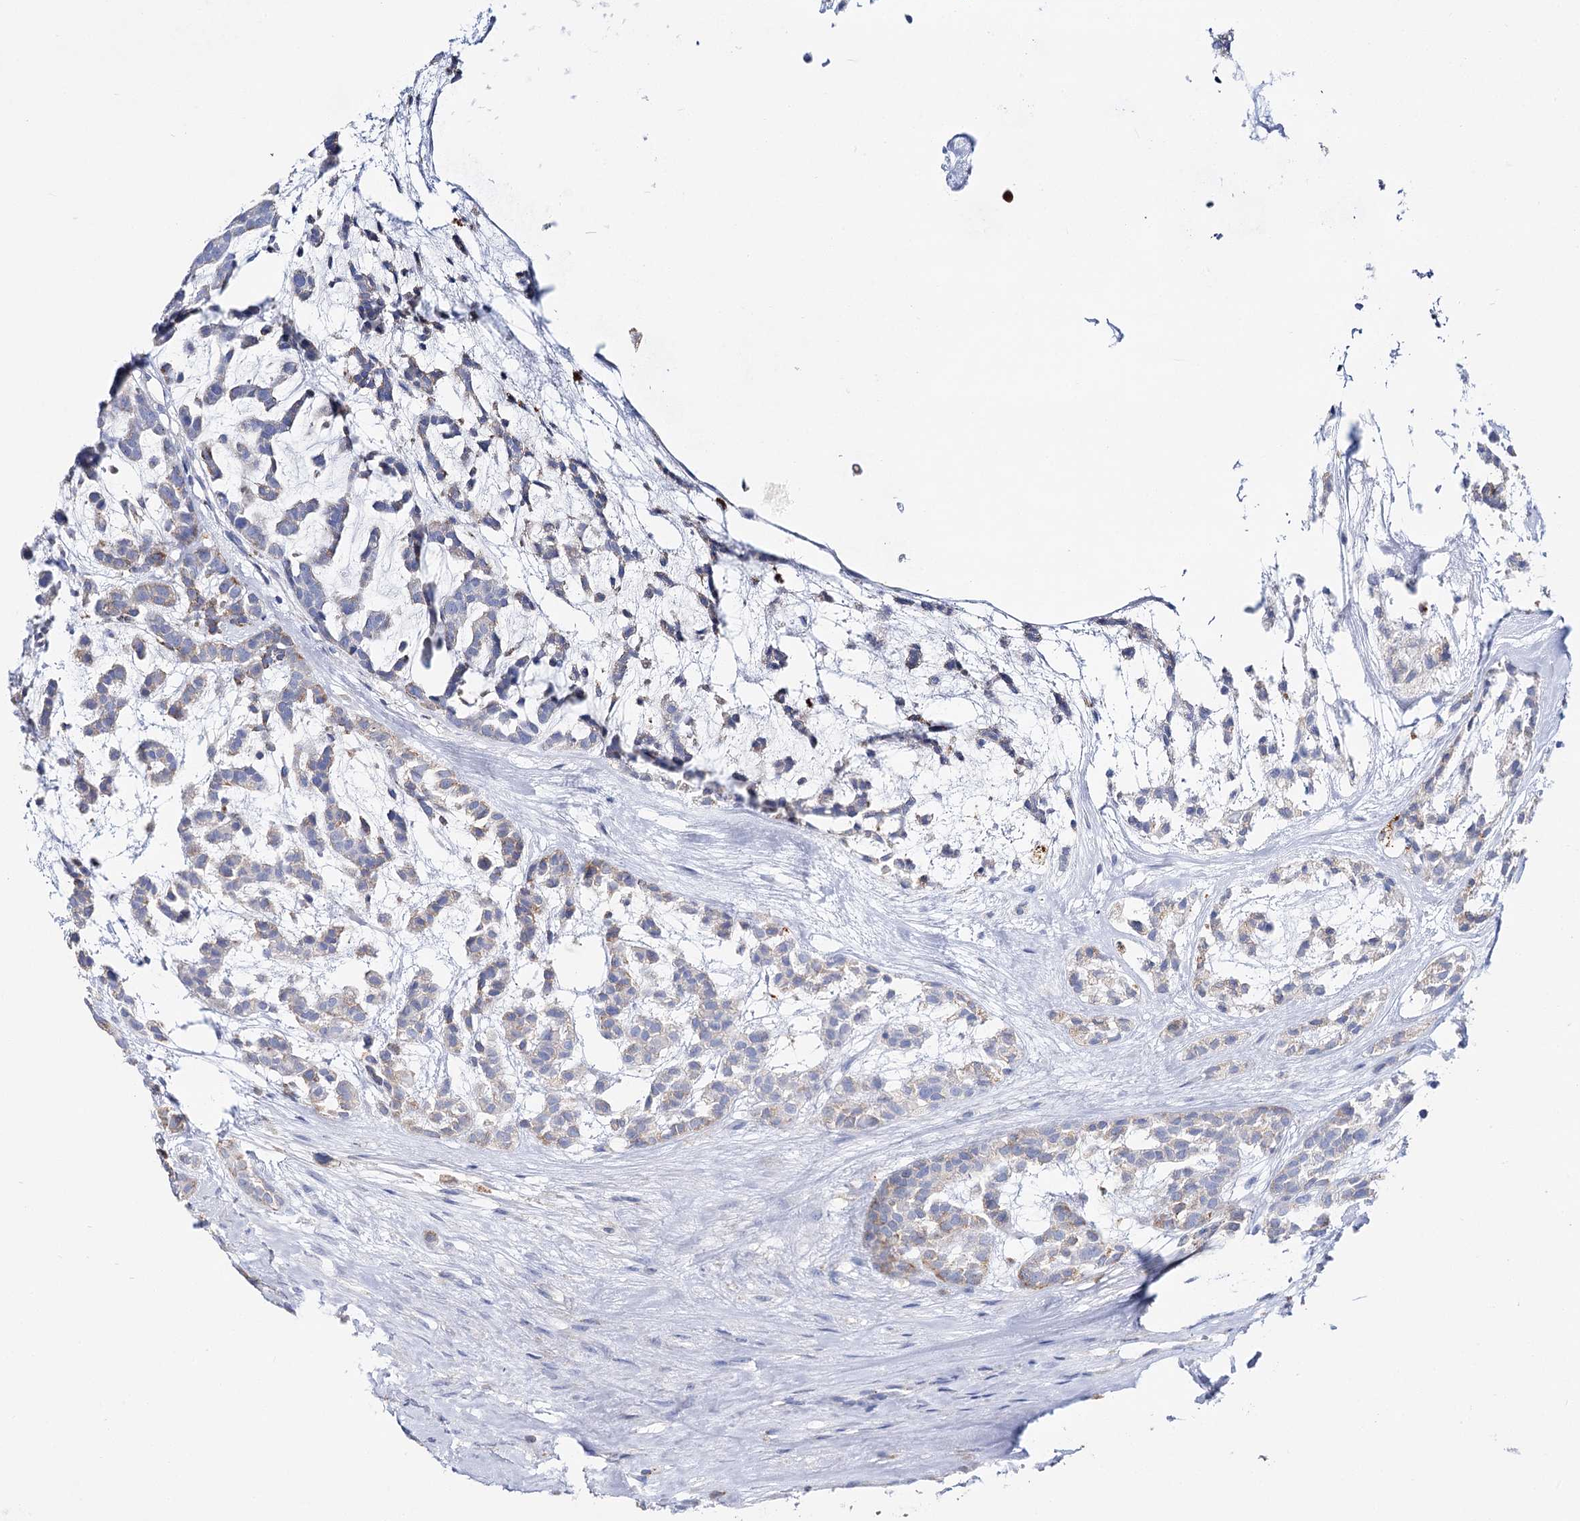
{"staining": {"intensity": "weak", "quantity": "<25%", "location": "cytoplasmic/membranous"}, "tissue": "head and neck cancer", "cell_type": "Tumor cells", "image_type": "cancer", "snomed": [{"axis": "morphology", "description": "Adenocarcinoma, NOS"}, {"axis": "morphology", "description": "Adenoma, NOS"}, {"axis": "topography", "description": "Head-Neck"}], "caption": "An image of head and neck cancer (adenocarcinoma) stained for a protein displays no brown staining in tumor cells.", "gene": "SLC3A1", "patient": {"sex": "female", "age": 55}}